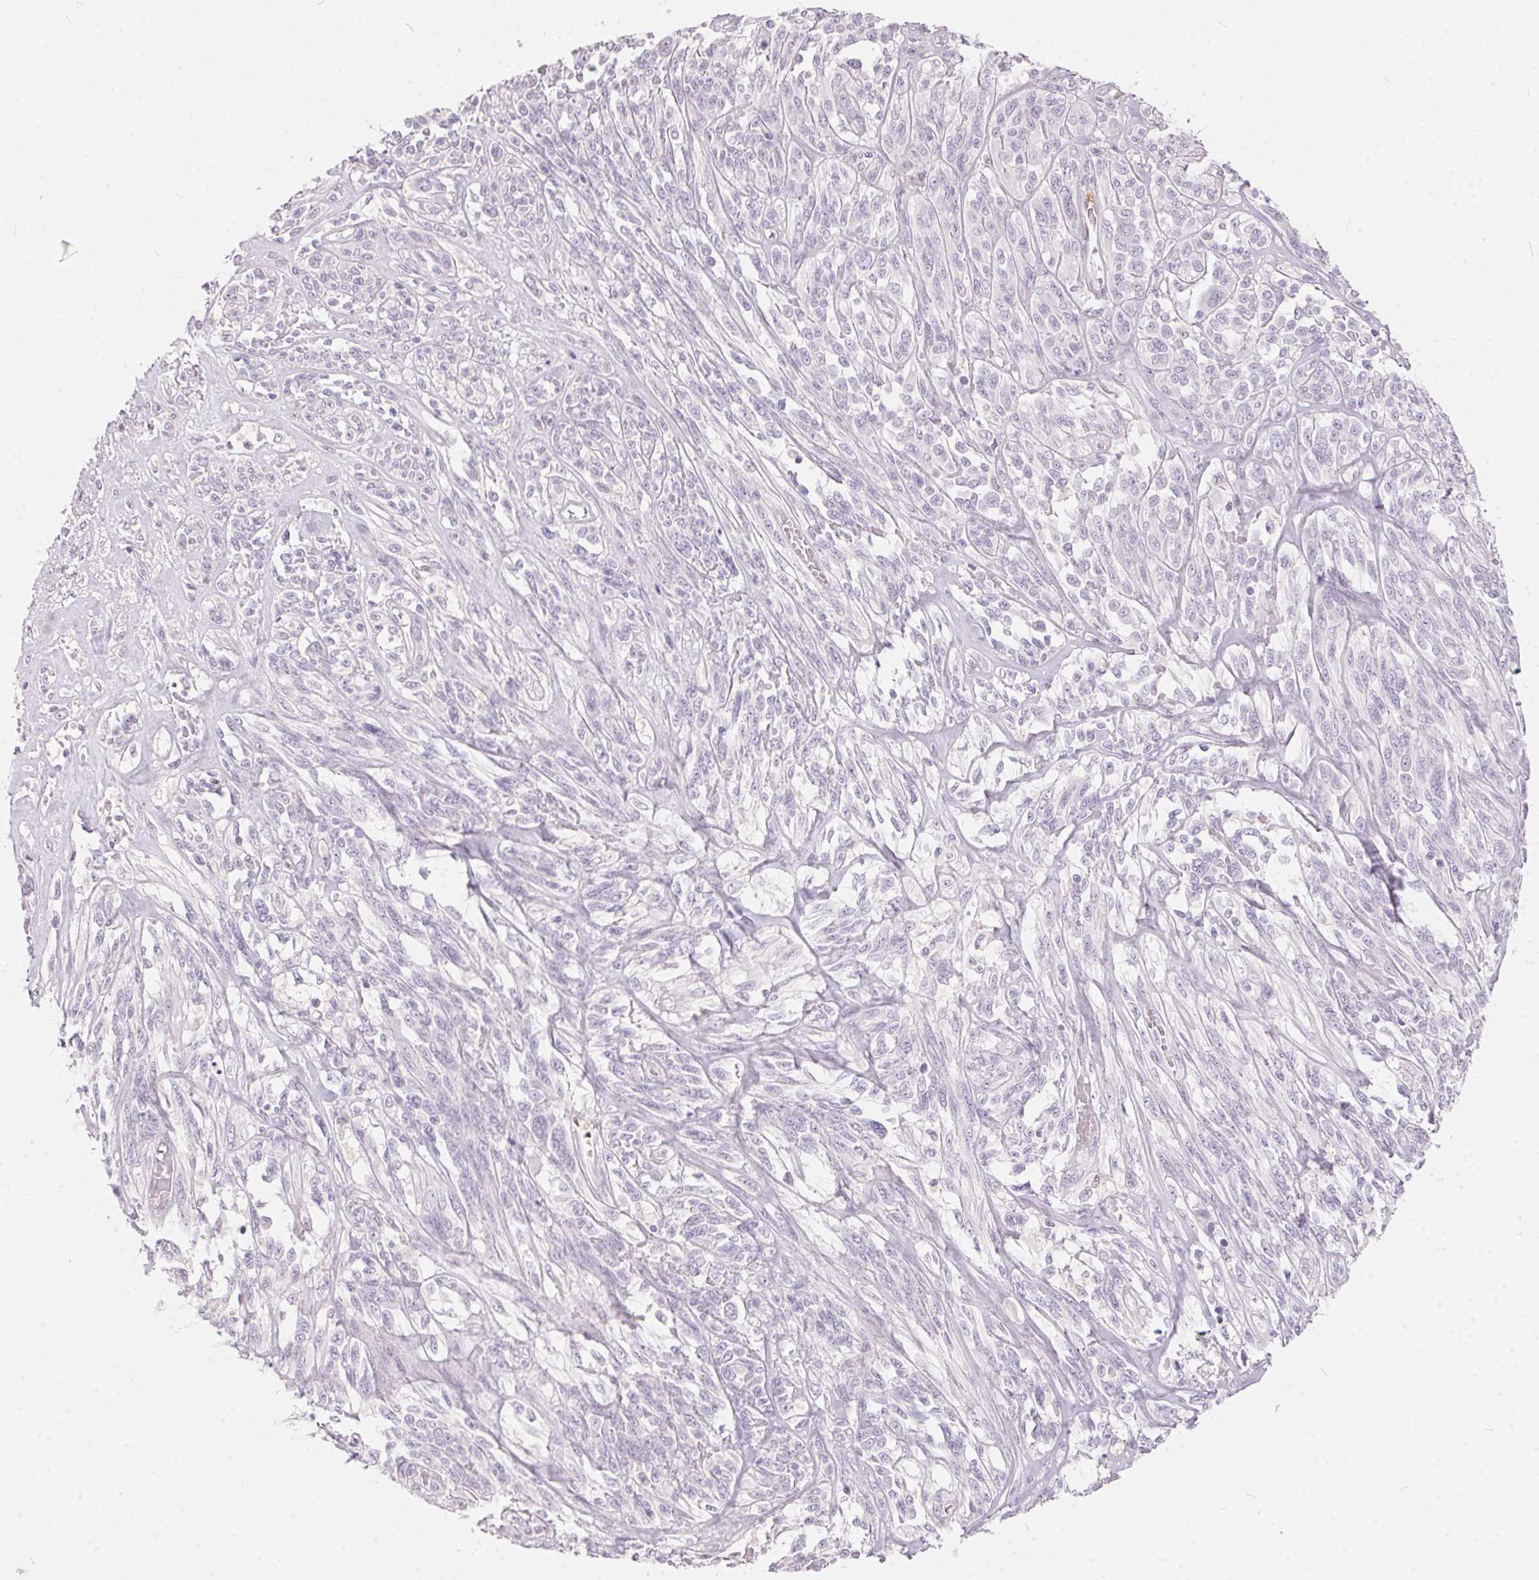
{"staining": {"intensity": "negative", "quantity": "none", "location": "none"}, "tissue": "melanoma", "cell_type": "Tumor cells", "image_type": "cancer", "snomed": [{"axis": "morphology", "description": "Malignant melanoma, NOS"}, {"axis": "topography", "description": "Skin"}], "caption": "Human melanoma stained for a protein using immunohistochemistry (IHC) shows no positivity in tumor cells.", "gene": "SERPINB1", "patient": {"sex": "female", "age": 91}}